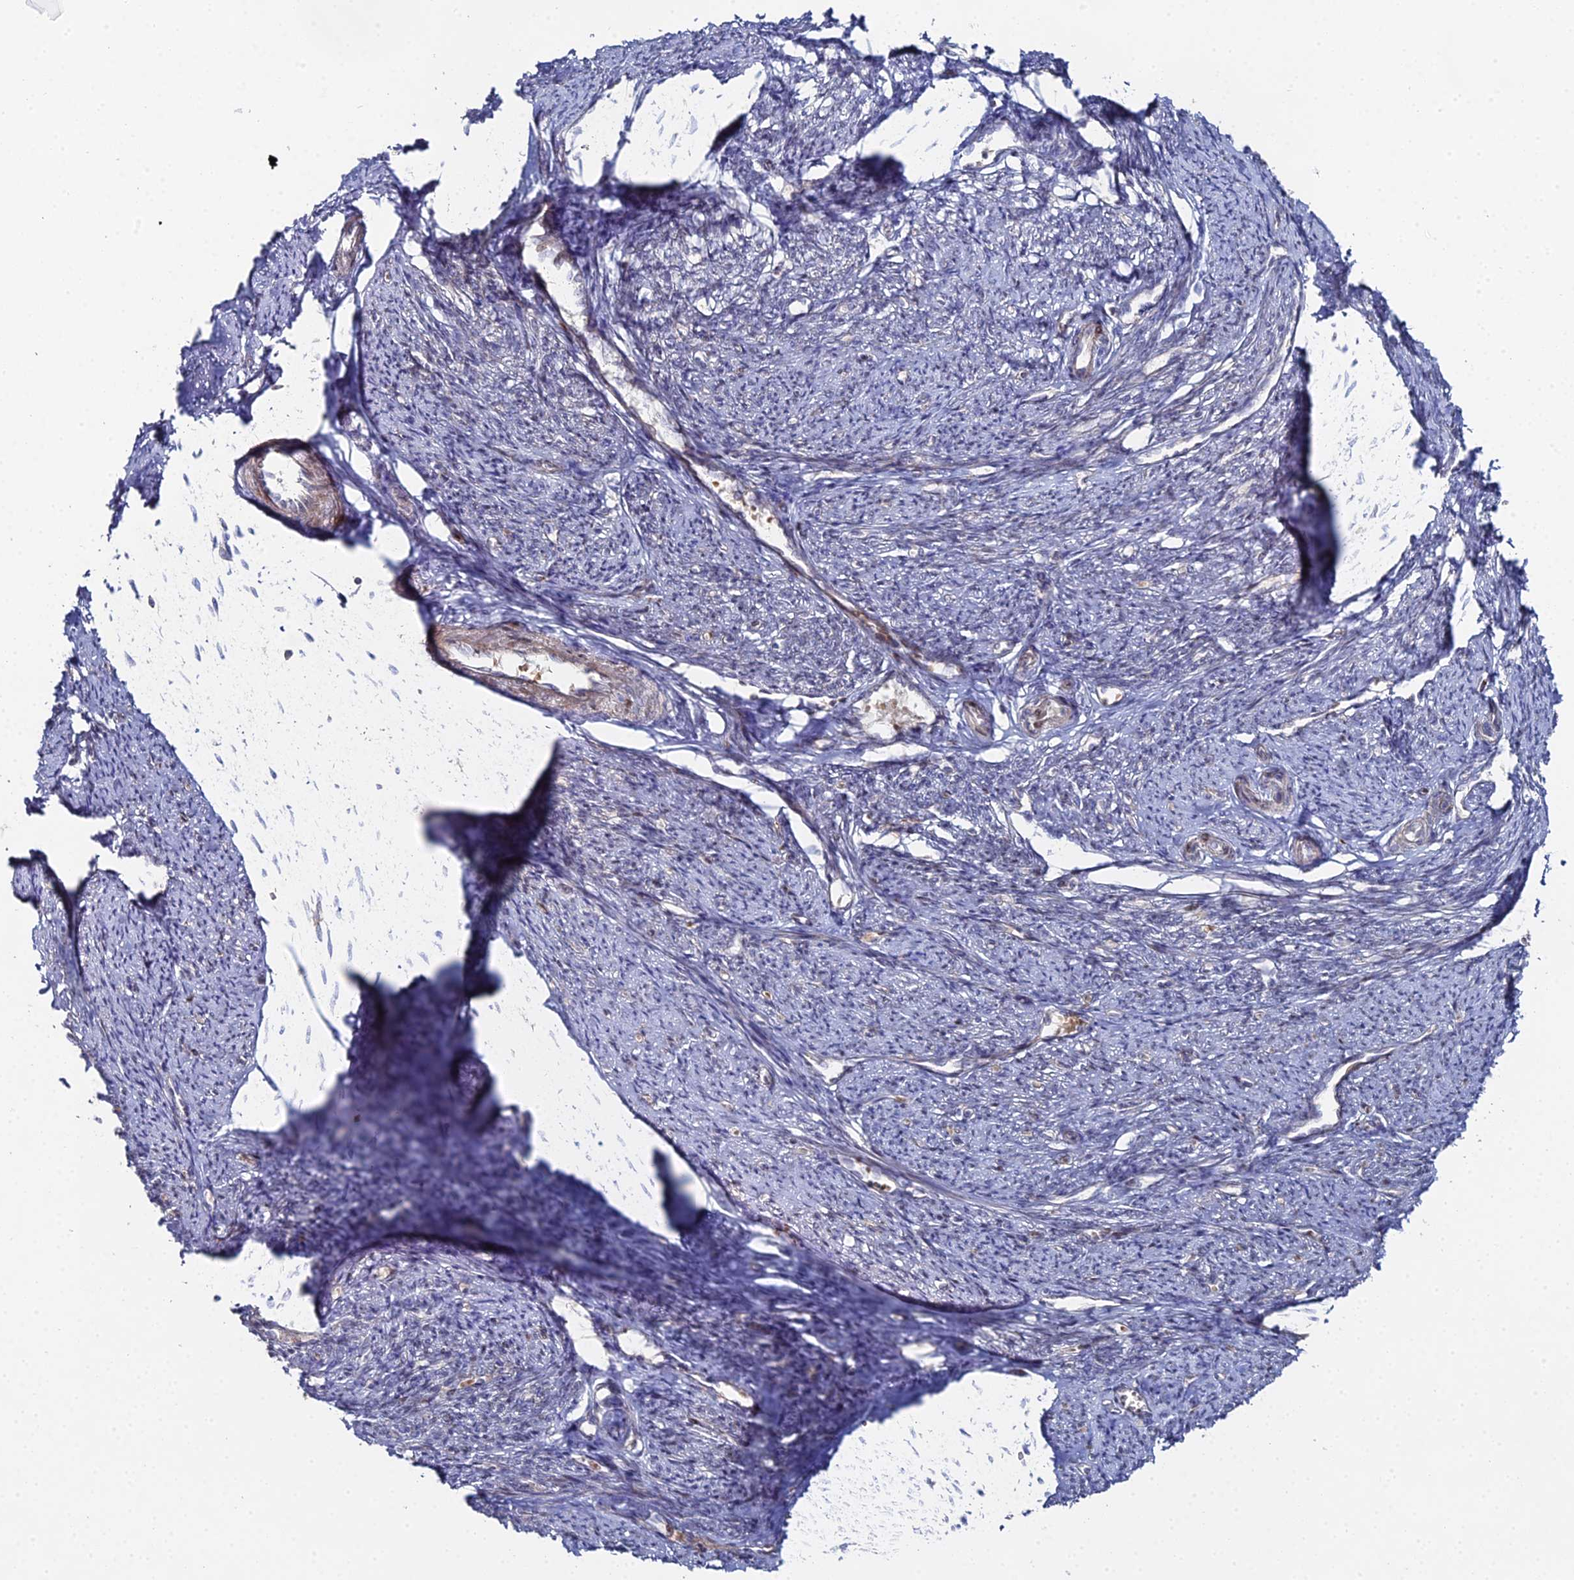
{"staining": {"intensity": "moderate", "quantity": "25%-75%", "location": "cytoplasmic/membranous"}, "tissue": "smooth muscle", "cell_type": "Smooth muscle cells", "image_type": "normal", "snomed": [{"axis": "morphology", "description": "Normal tissue, NOS"}, {"axis": "topography", "description": "Smooth muscle"}, {"axis": "topography", "description": "Uterus"}], "caption": "Protein analysis of benign smooth muscle exhibits moderate cytoplasmic/membranous positivity in about 25%-75% of smooth muscle cells.", "gene": "SGMS1", "patient": {"sex": "female", "age": 59}}